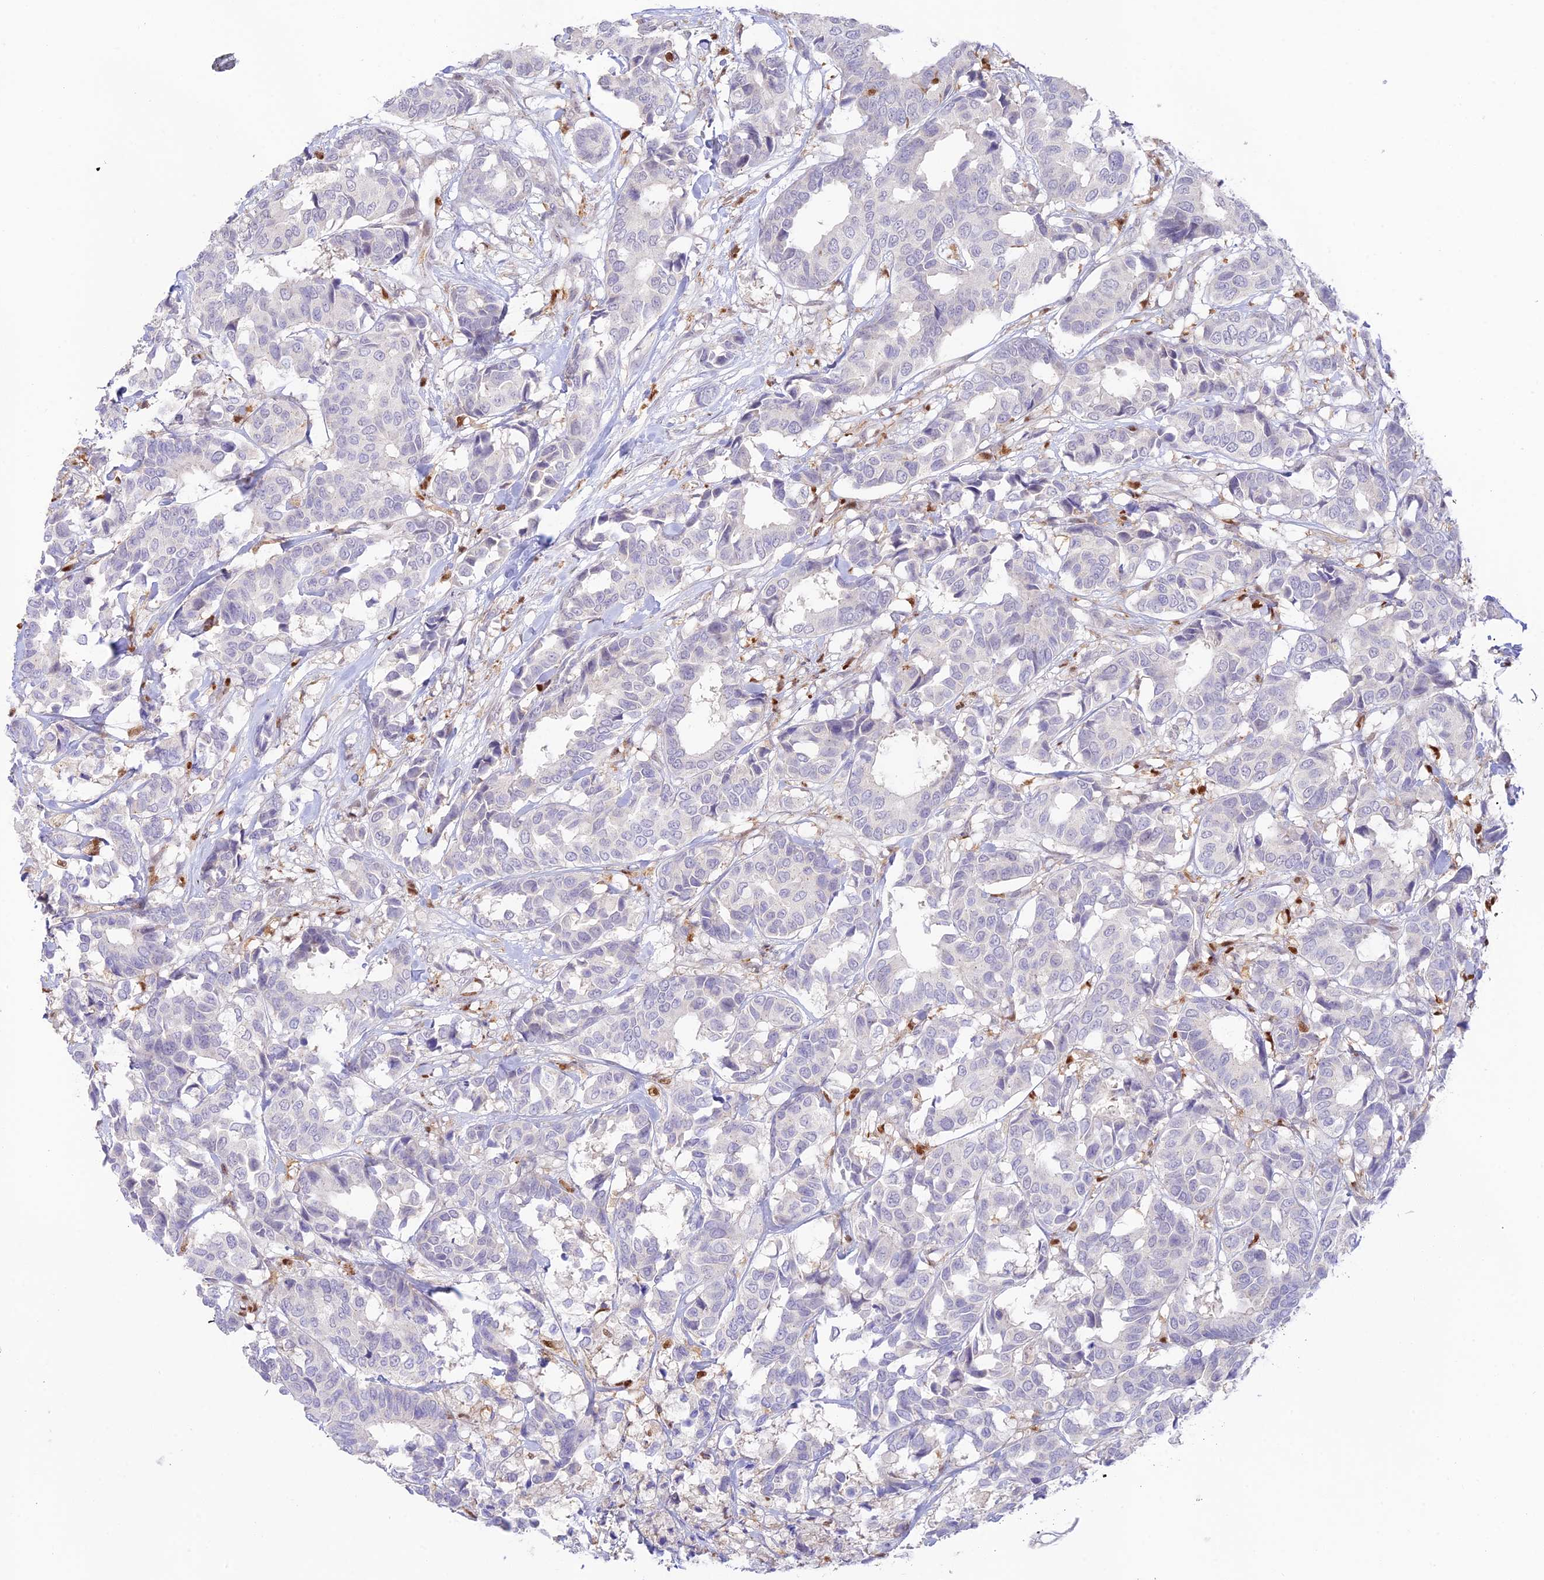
{"staining": {"intensity": "negative", "quantity": "none", "location": "none"}, "tissue": "breast cancer", "cell_type": "Tumor cells", "image_type": "cancer", "snomed": [{"axis": "morphology", "description": "Normal tissue, NOS"}, {"axis": "morphology", "description": "Duct carcinoma"}, {"axis": "topography", "description": "Breast"}], "caption": "The image demonstrates no staining of tumor cells in breast cancer (infiltrating ductal carcinoma).", "gene": "DENND1C", "patient": {"sex": "female", "age": 87}}